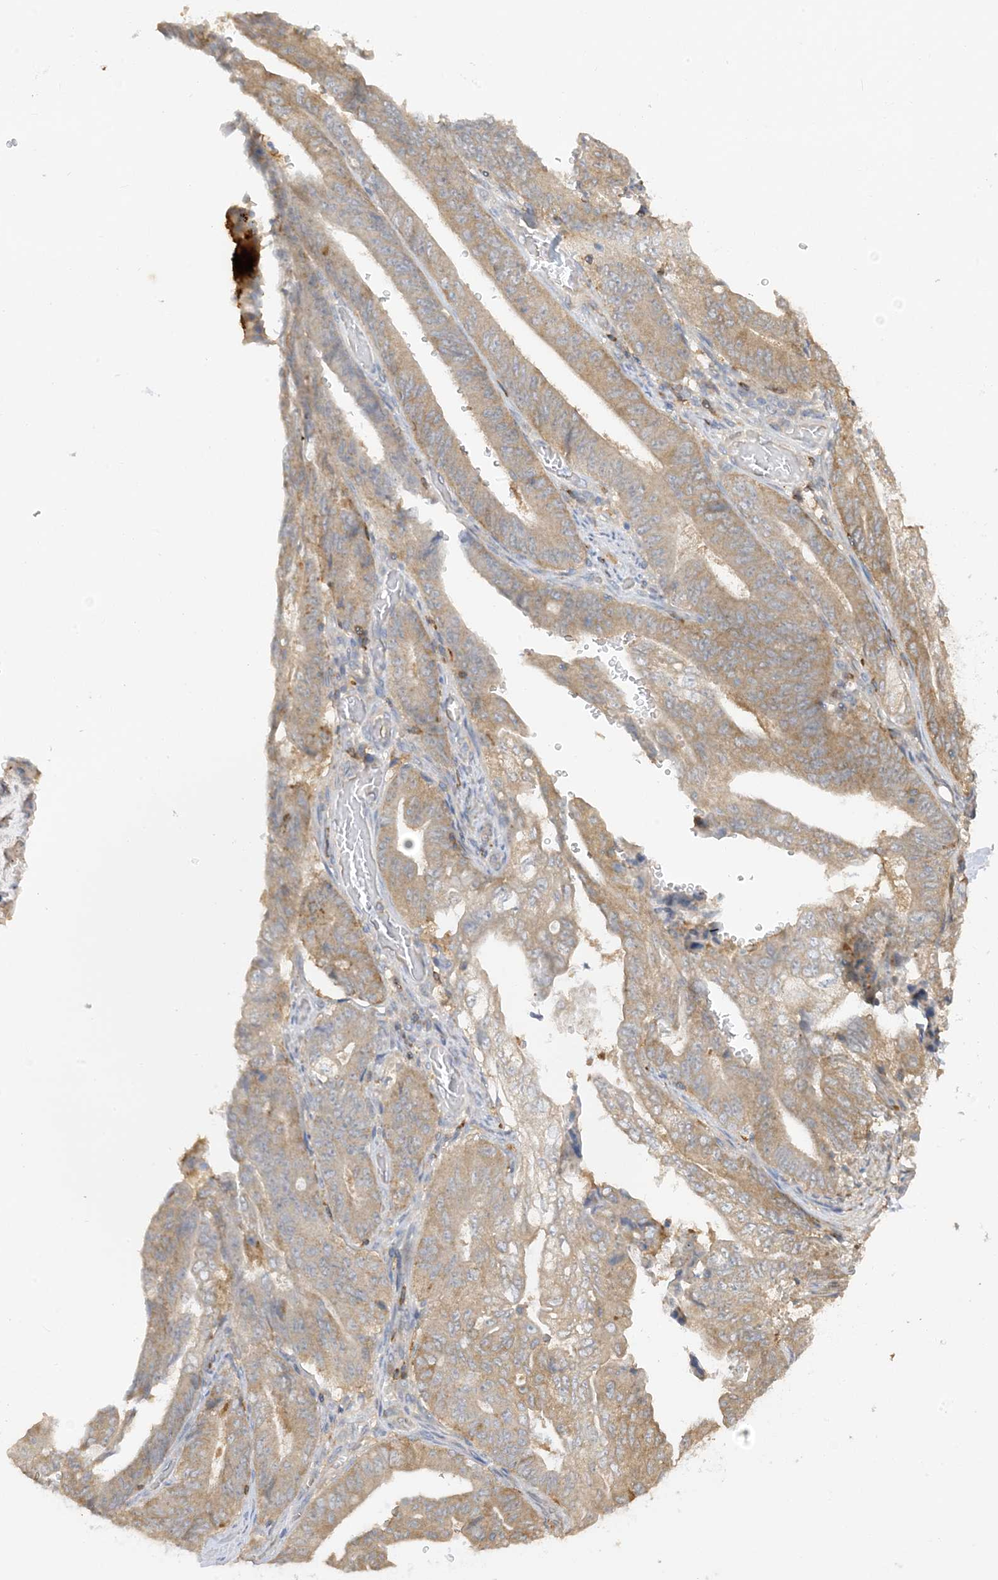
{"staining": {"intensity": "weak", "quantity": "25%-75%", "location": "cytoplasmic/membranous"}, "tissue": "stomach cancer", "cell_type": "Tumor cells", "image_type": "cancer", "snomed": [{"axis": "morphology", "description": "Adenocarcinoma, NOS"}, {"axis": "topography", "description": "Stomach"}], "caption": "Tumor cells demonstrate low levels of weak cytoplasmic/membranous expression in approximately 25%-75% of cells in human adenocarcinoma (stomach).", "gene": "PHACTR2", "patient": {"sex": "female", "age": 73}}